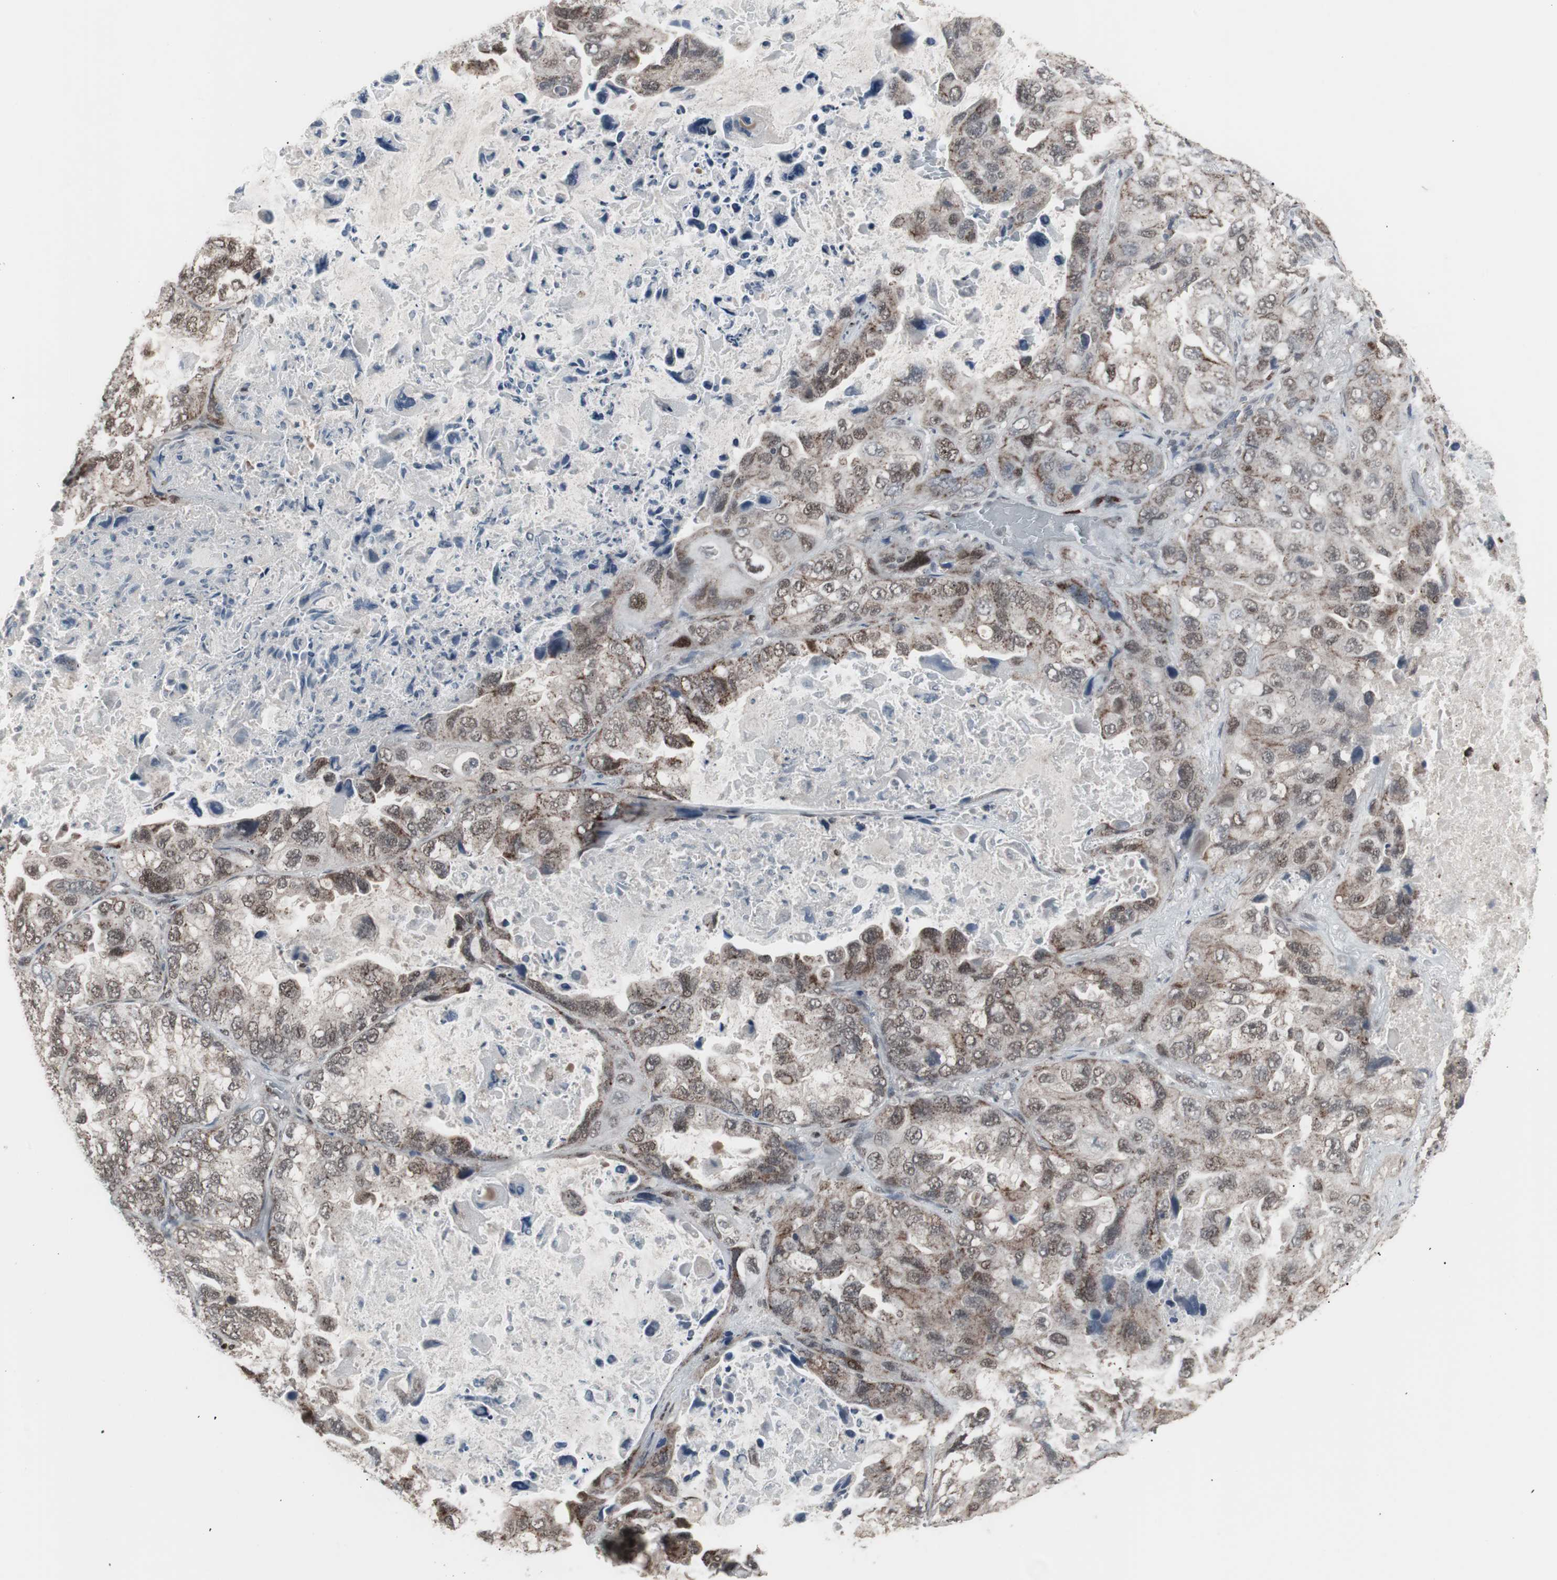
{"staining": {"intensity": "moderate", "quantity": ">75%", "location": "nuclear"}, "tissue": "lung cancer", "cell_type": "Tumor cells", "image_type": "cancer", "snomed": [{"axis": "morphology", "description": "Squamous cell carcinoma, NOS"}, {"axis": "topography", "description": "Lung"}], "caption": "Immunohistochemical staining of lung cancer reveals moderate nuclear protein expression in about >75% of tumor cells. The staining was performed using DAB to visualize the protein expression in brown, while the nuclei were stained in blue with hematoxylin (Magnification: 20x).", "gene": "RXRA", "patient": {"sex": "female", "age": 73}}